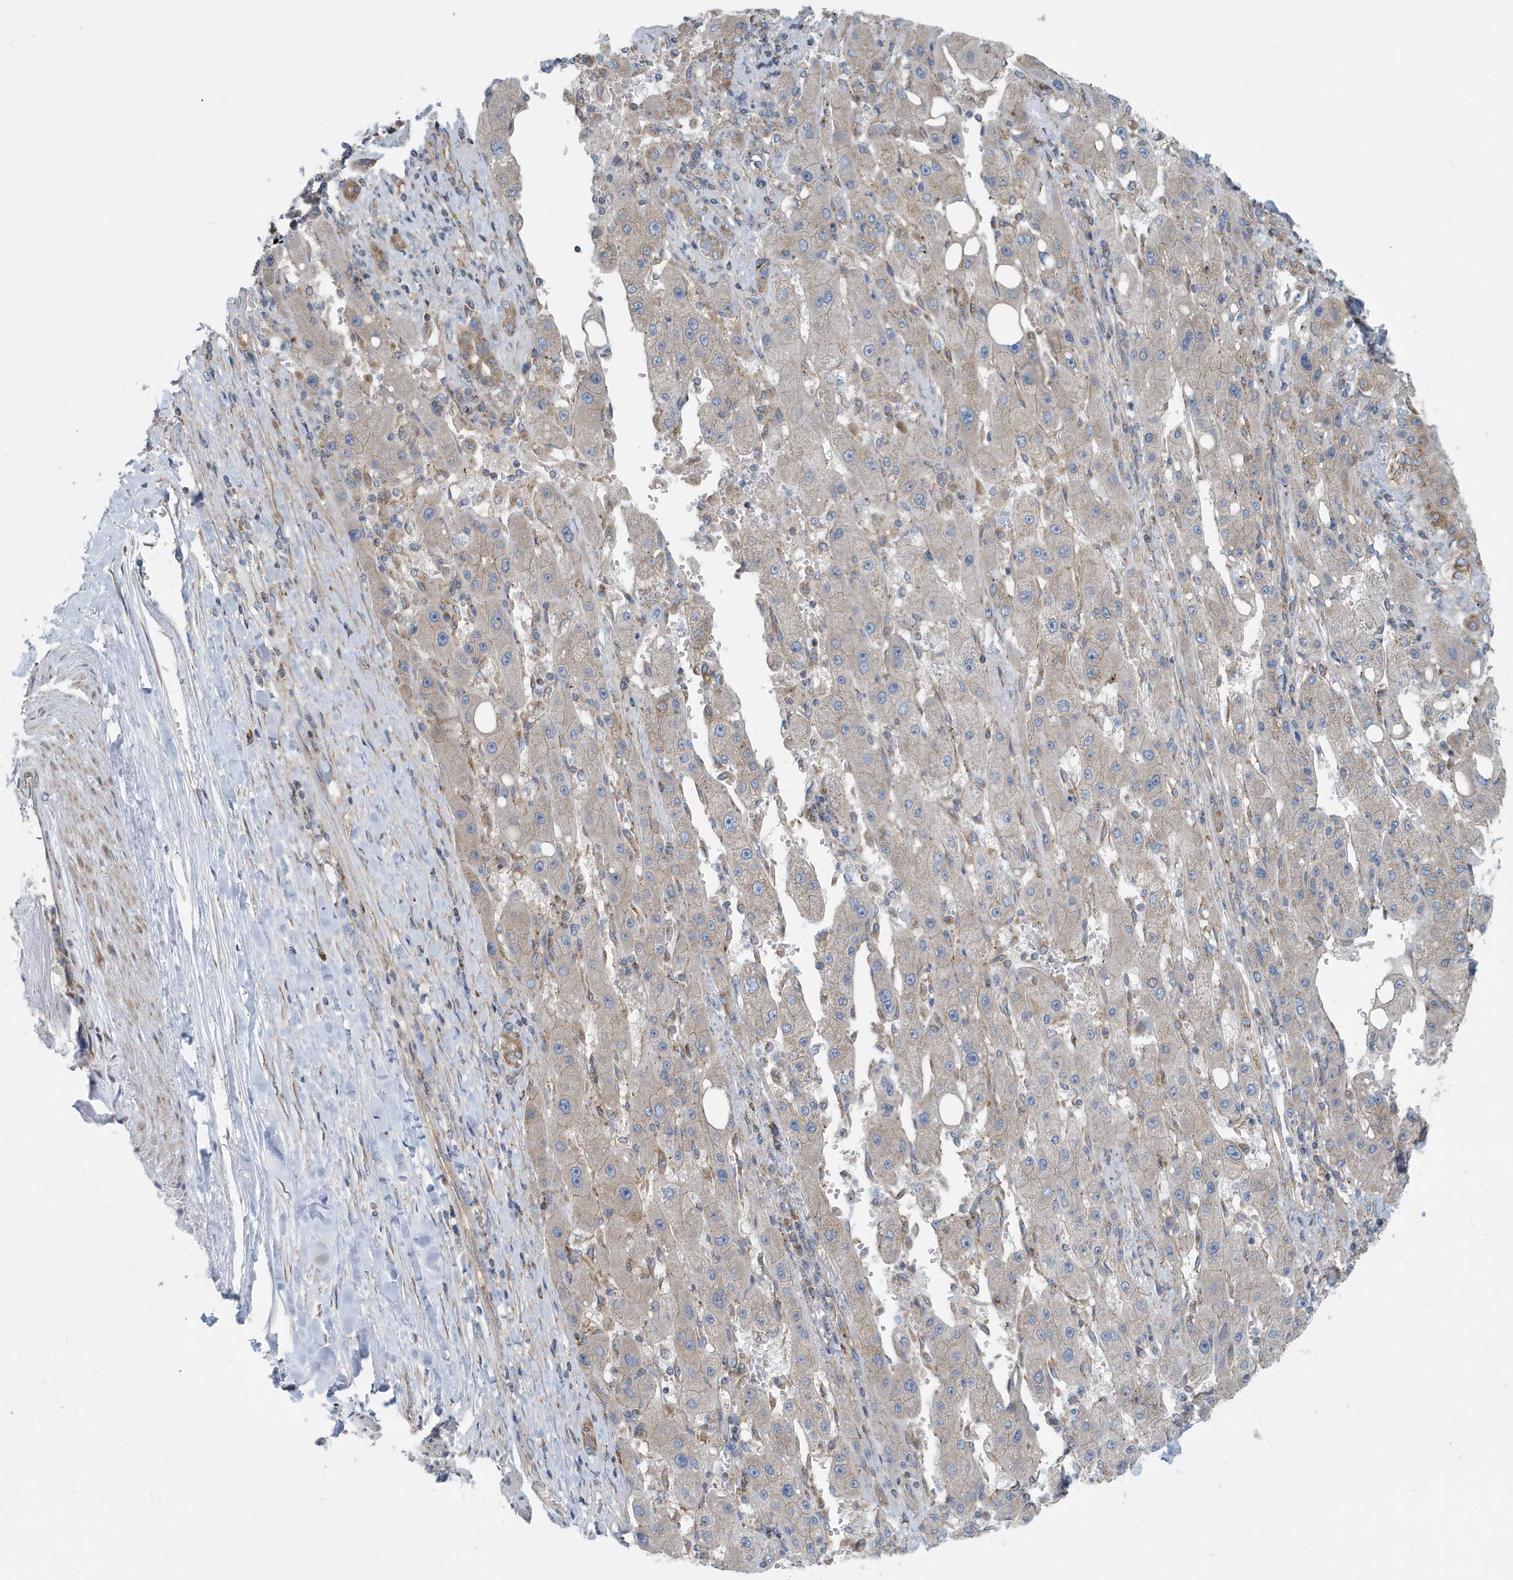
{"staining": {"intensity": "weak", "quantity": "<25%", "location": "cytoplasmic/membranous"}, "tissue": "liver cancer", "cell_type": "Tumor cells", "image_type": "cancer", "snomed": [{"axis": "morphology", "description": "Carcinoma, Hepatocellular, NOS"}, {"axis": "topography", "description": "Liver"}], "caption": "The immunohistochemistry image has no significant positivity in tumor cells of hepatocellular carcinoma (liver) tissue. (DAB (3,3'-diaminobenzidine) IHC with hematoxylin counter stain).", "gene": "PPM1M", "patient": {"sex": "female", "age": 73}}